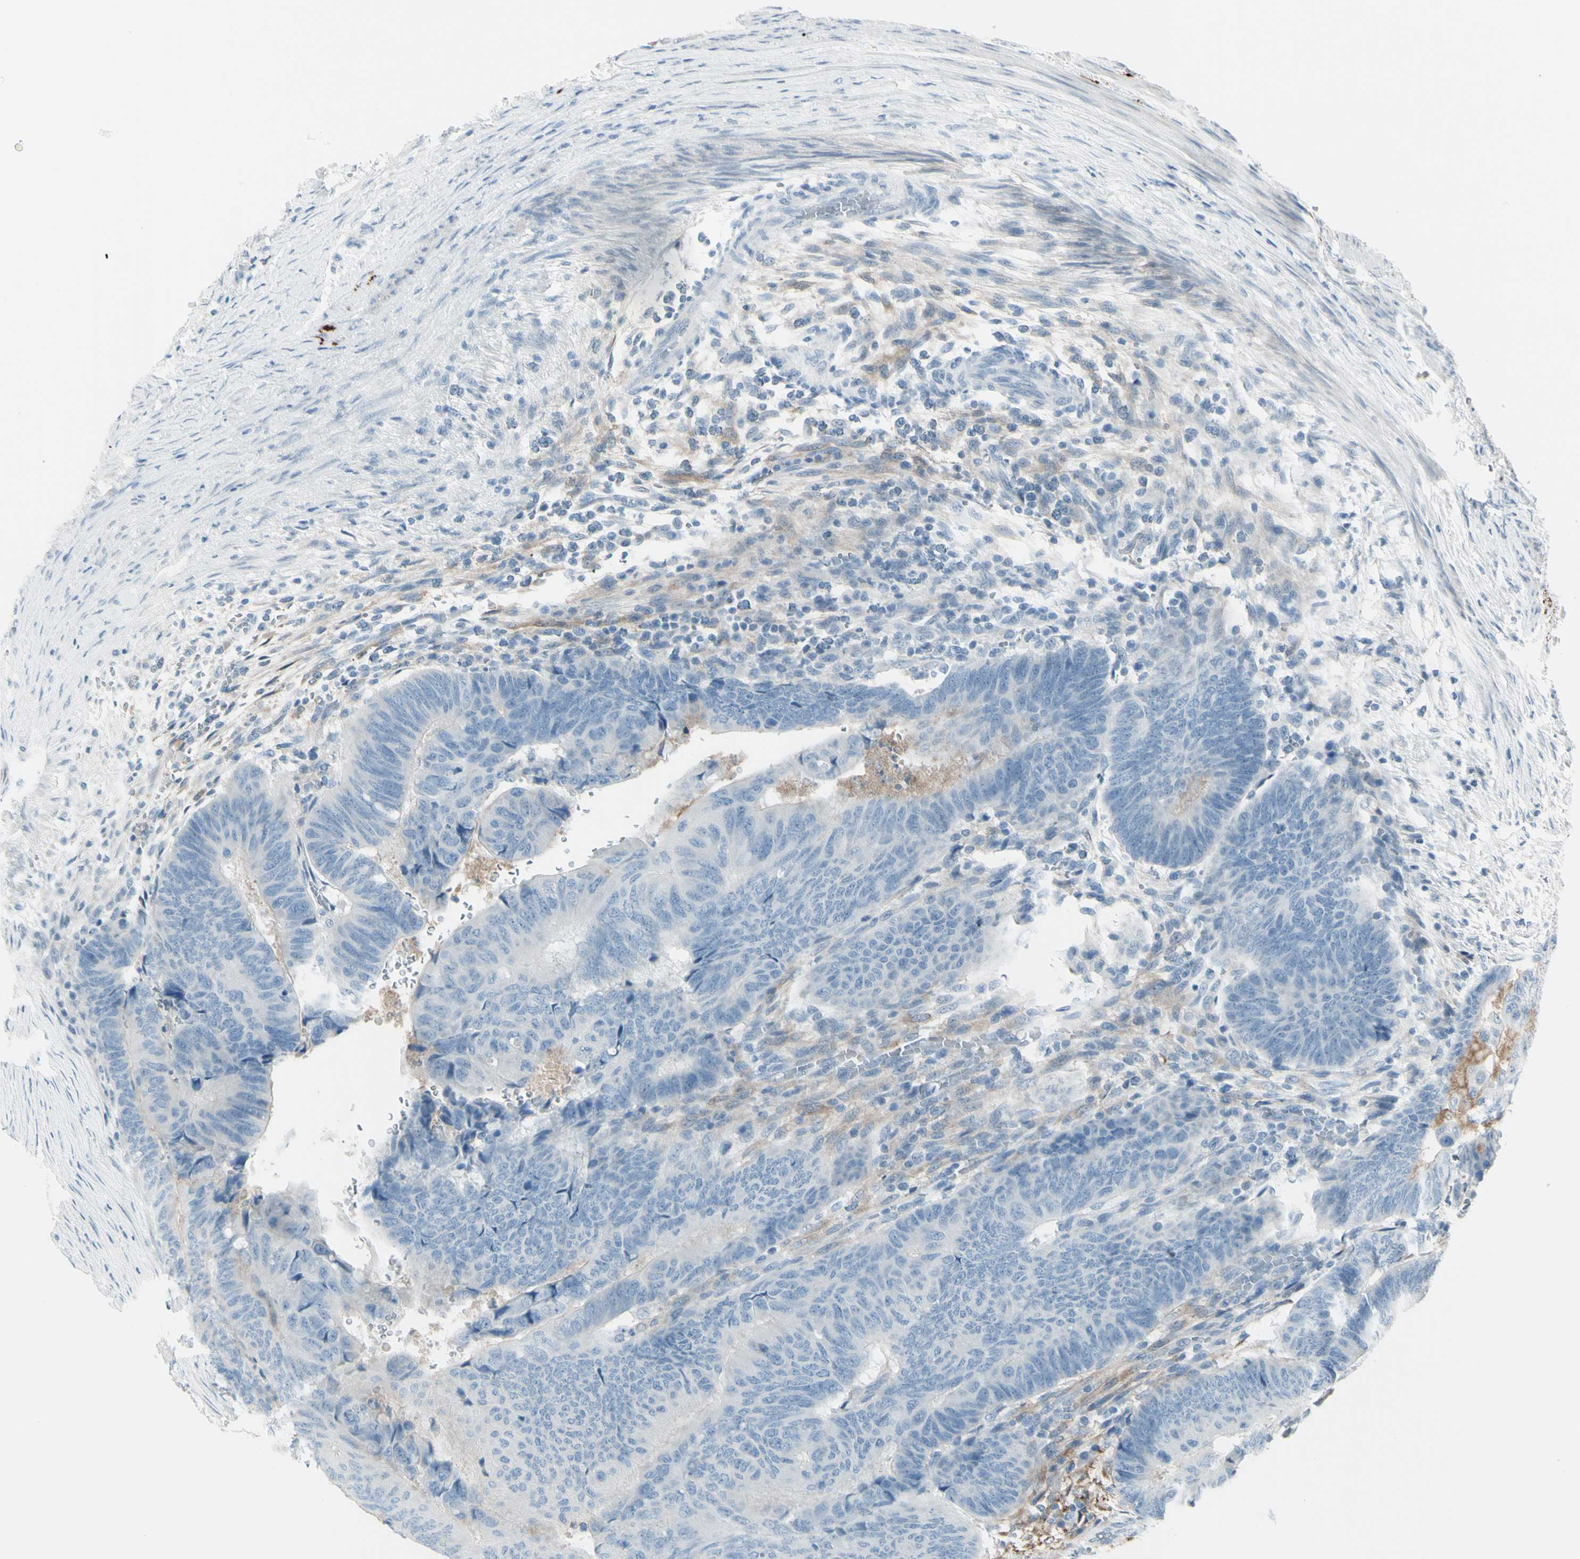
{"staining": {"intensity": "negative", "quantity": "none", "location": "none"}, "tissue": "colorectal cancer", "cell_type": "Tumor cells", "image_type": "cancer", "snomed": [{"axis": "morphology", "description": "Normal tissue, NOS"}, {"axis": "morphology", "description": "Adenocarcinoma, NOS"}, {"axis": "topography", "description": "Rectum"}, {"axis": "topography", "description": "Peripheral nerve tissue"}], "caption": "DAB (3,3'-diaminobenzidine) immunohistochemical staining of adenocarcinoma (colorectal) demonstrates no significant staining in tumor cells. The staining was performed using DAB (3,3'-diaminobenzidine) to visualize the protein expression in brown, while the nuclei were stained in blue with hematoxylin (Magnification: 20x).", "gene": "GPR34", "patient": {"sex": "male", "age": 92}}